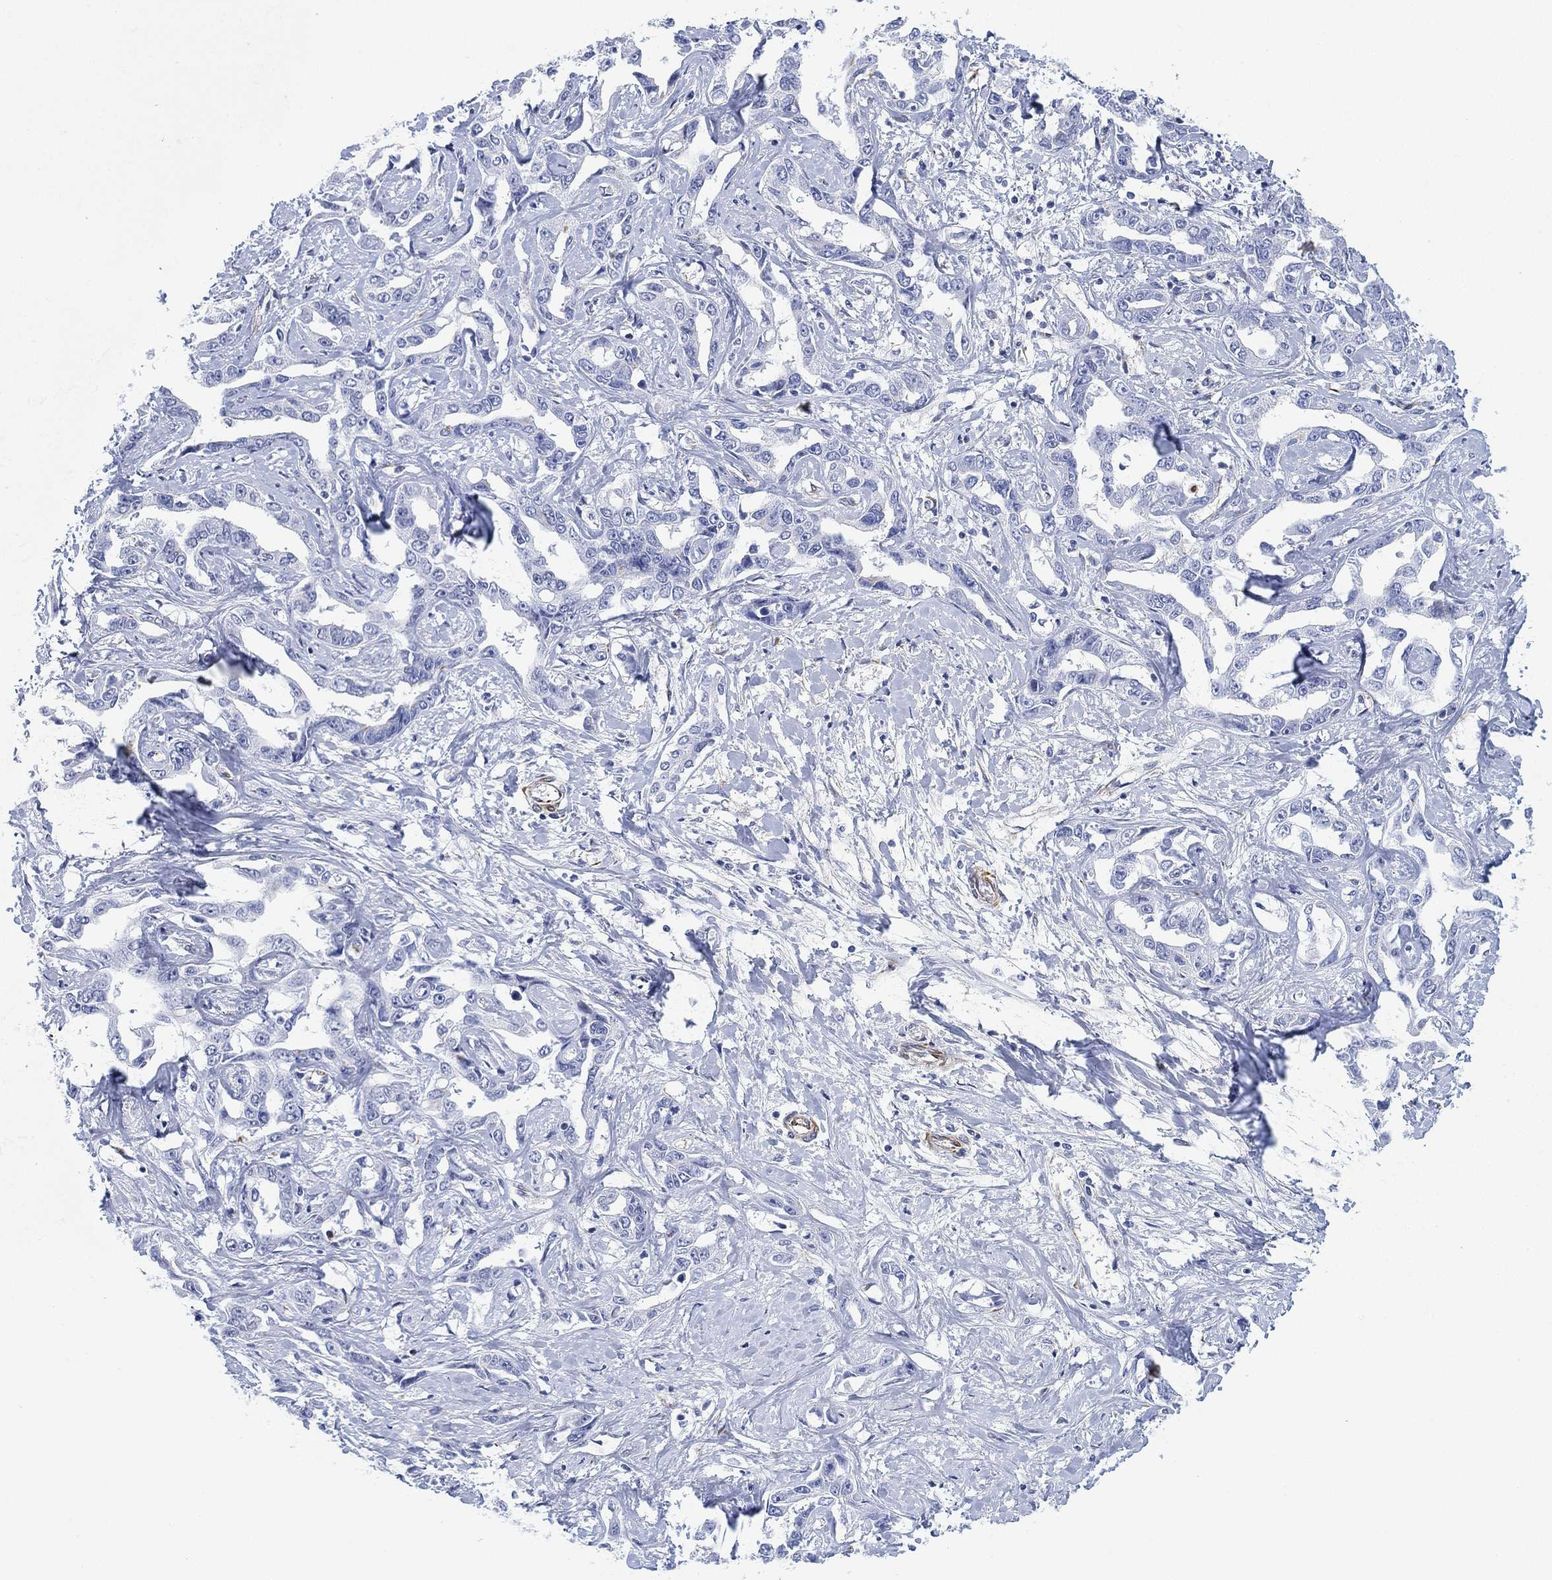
{"staining": {"intensity": "negative", "quantity": "none", "location": "none"}, "tissue": "liver cancer", "cell_type": "Tumor cells", "image_type": "cancer", "snomed": [{"axis": "morphology", "description": "Cholangiocarcinoma"}, {"axis": "topography", "description": "Liver"}], "caption": "IHC of human liver cholangiocarcinoma displays no staining in tumor cells. (Brightfield microscopy of DAB (3,3'-diaminobenzidine) IHC at high magnification).", "gene": "PSKH2", "patient": {"sex": "male", "age": 59}}